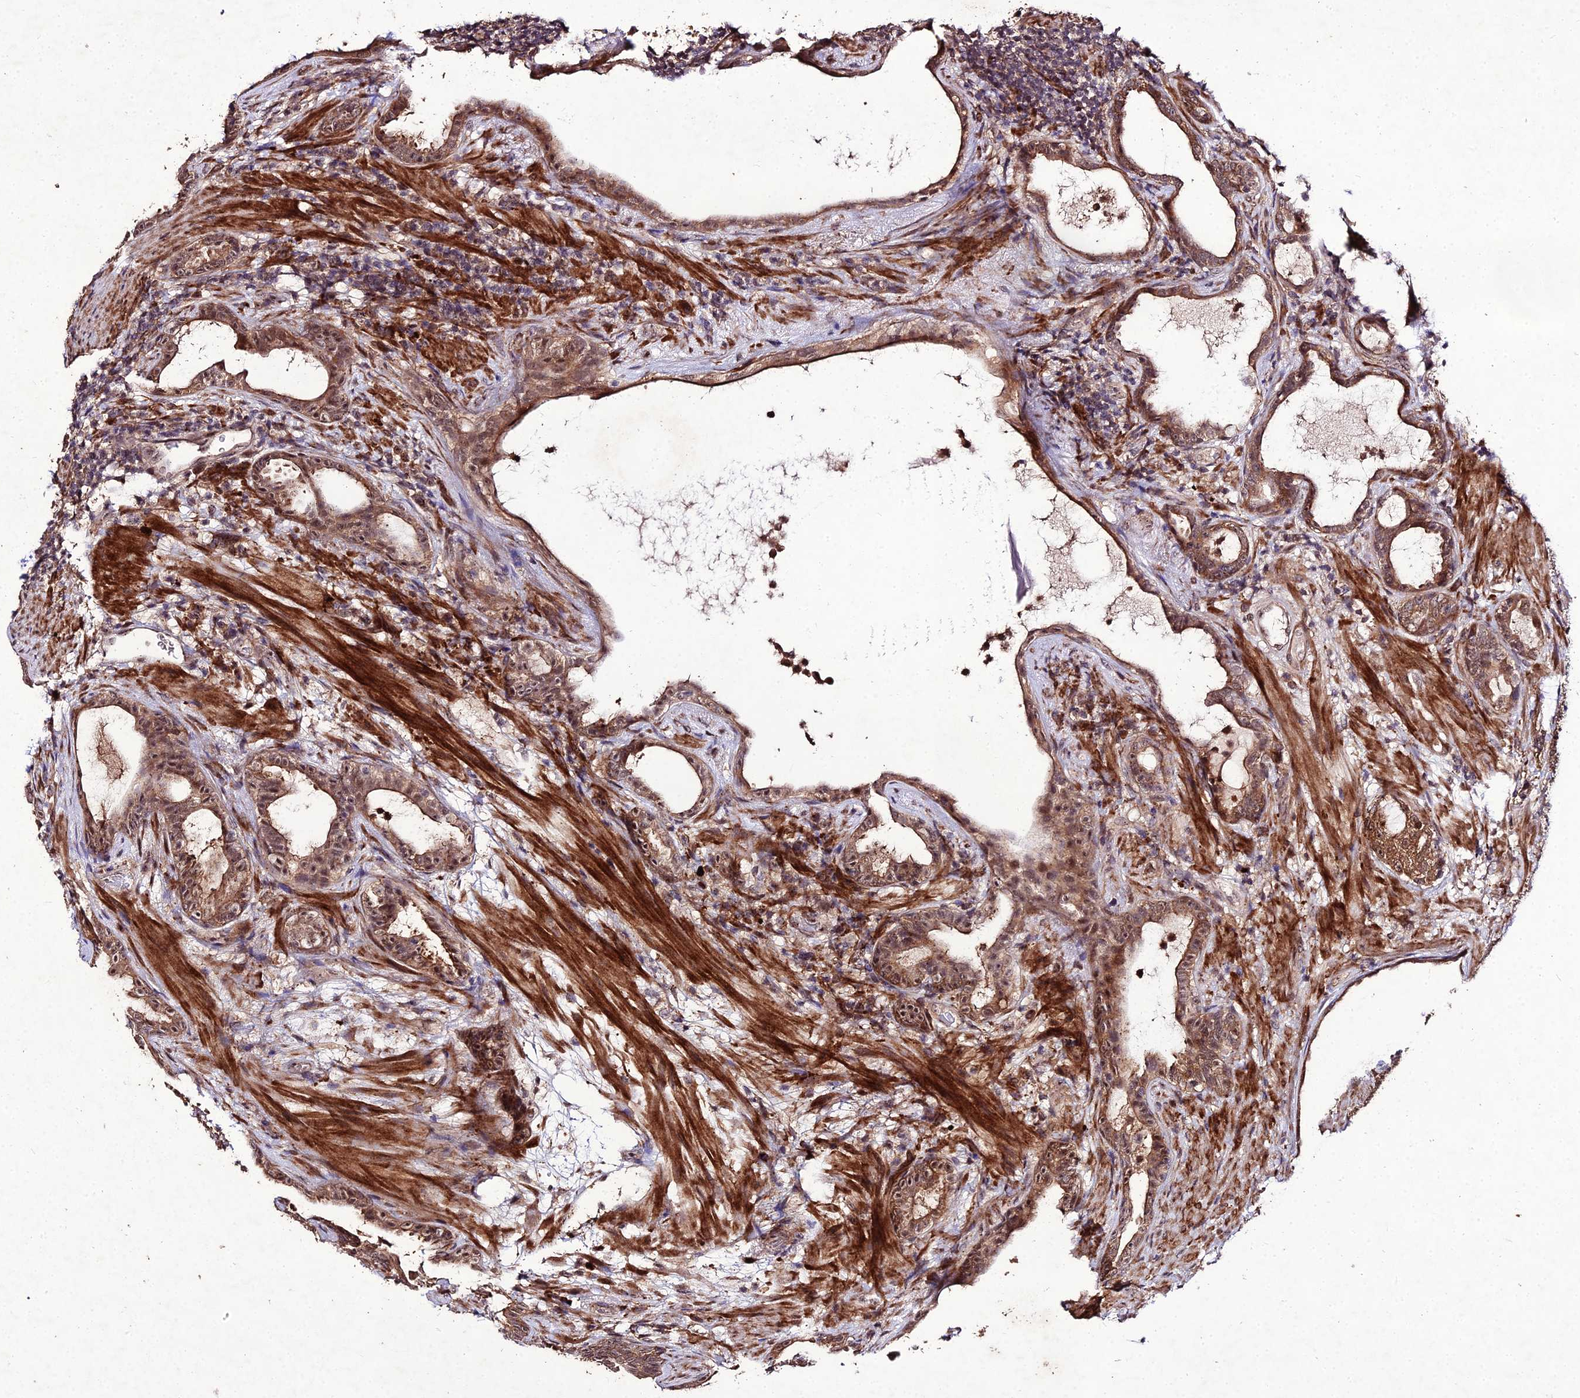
{"staining": {"intensity": "moderate", "quantity": ">75%", "location": "cytoplasmic/membranous,nuclear"}, "tissue": "prostate cancer", "cell_type": "Tumor cells", "image_type": "cancer", "snomed": [{"axis": "morphology", "description": "Adenocarcinoma, High grade"}, {"axis": "topography", "description": "Prostate"}], "caption": "Moderate cytoplasmic/membranous and nuclear protein expression is identified in approximately >75% of tumor cells in prostate cancer.", "gene": "ZNF766", "patient": {"sex": "male", "age": 67}}